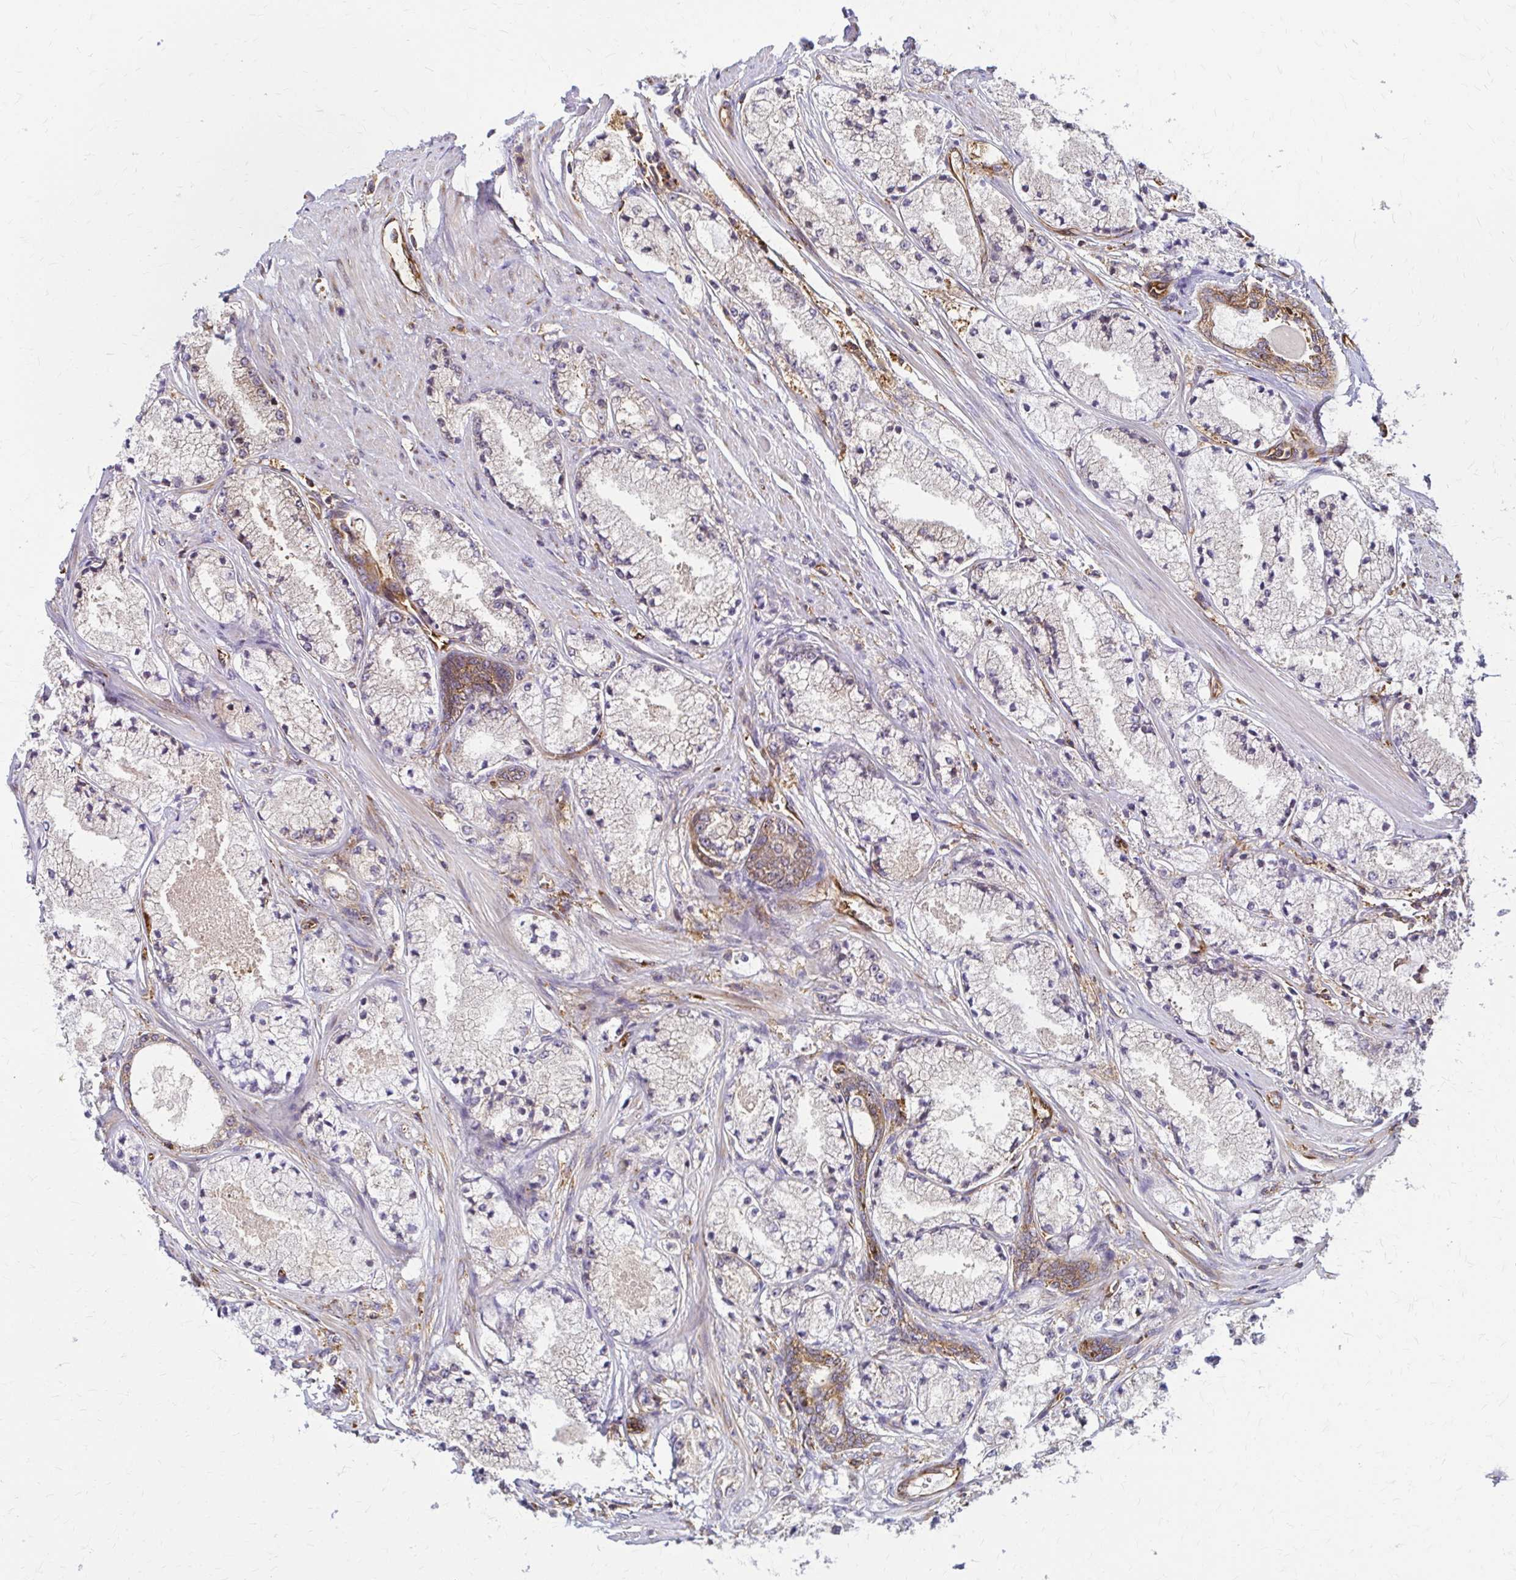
{"staining": {"intensity": "negative", "quantity": "none", "location": "none"}, "tissue": "prostate cancer", "cell_type": "Tumor cells", "image_type": "cancer", "snomed": [{"axis": "morphology", "description": "Adenocarcinoma, High grade"}, {"axis": "topography", "description": "Prostate"}], "caption": "Human prostate cancer (high-grade adenocarcinoma) stained for a protein using immunohistochemistry (IHC) shows no positivity in tumor cells.", "gene": "WASF2", "patient": {"sex": "male", "age": 63}}